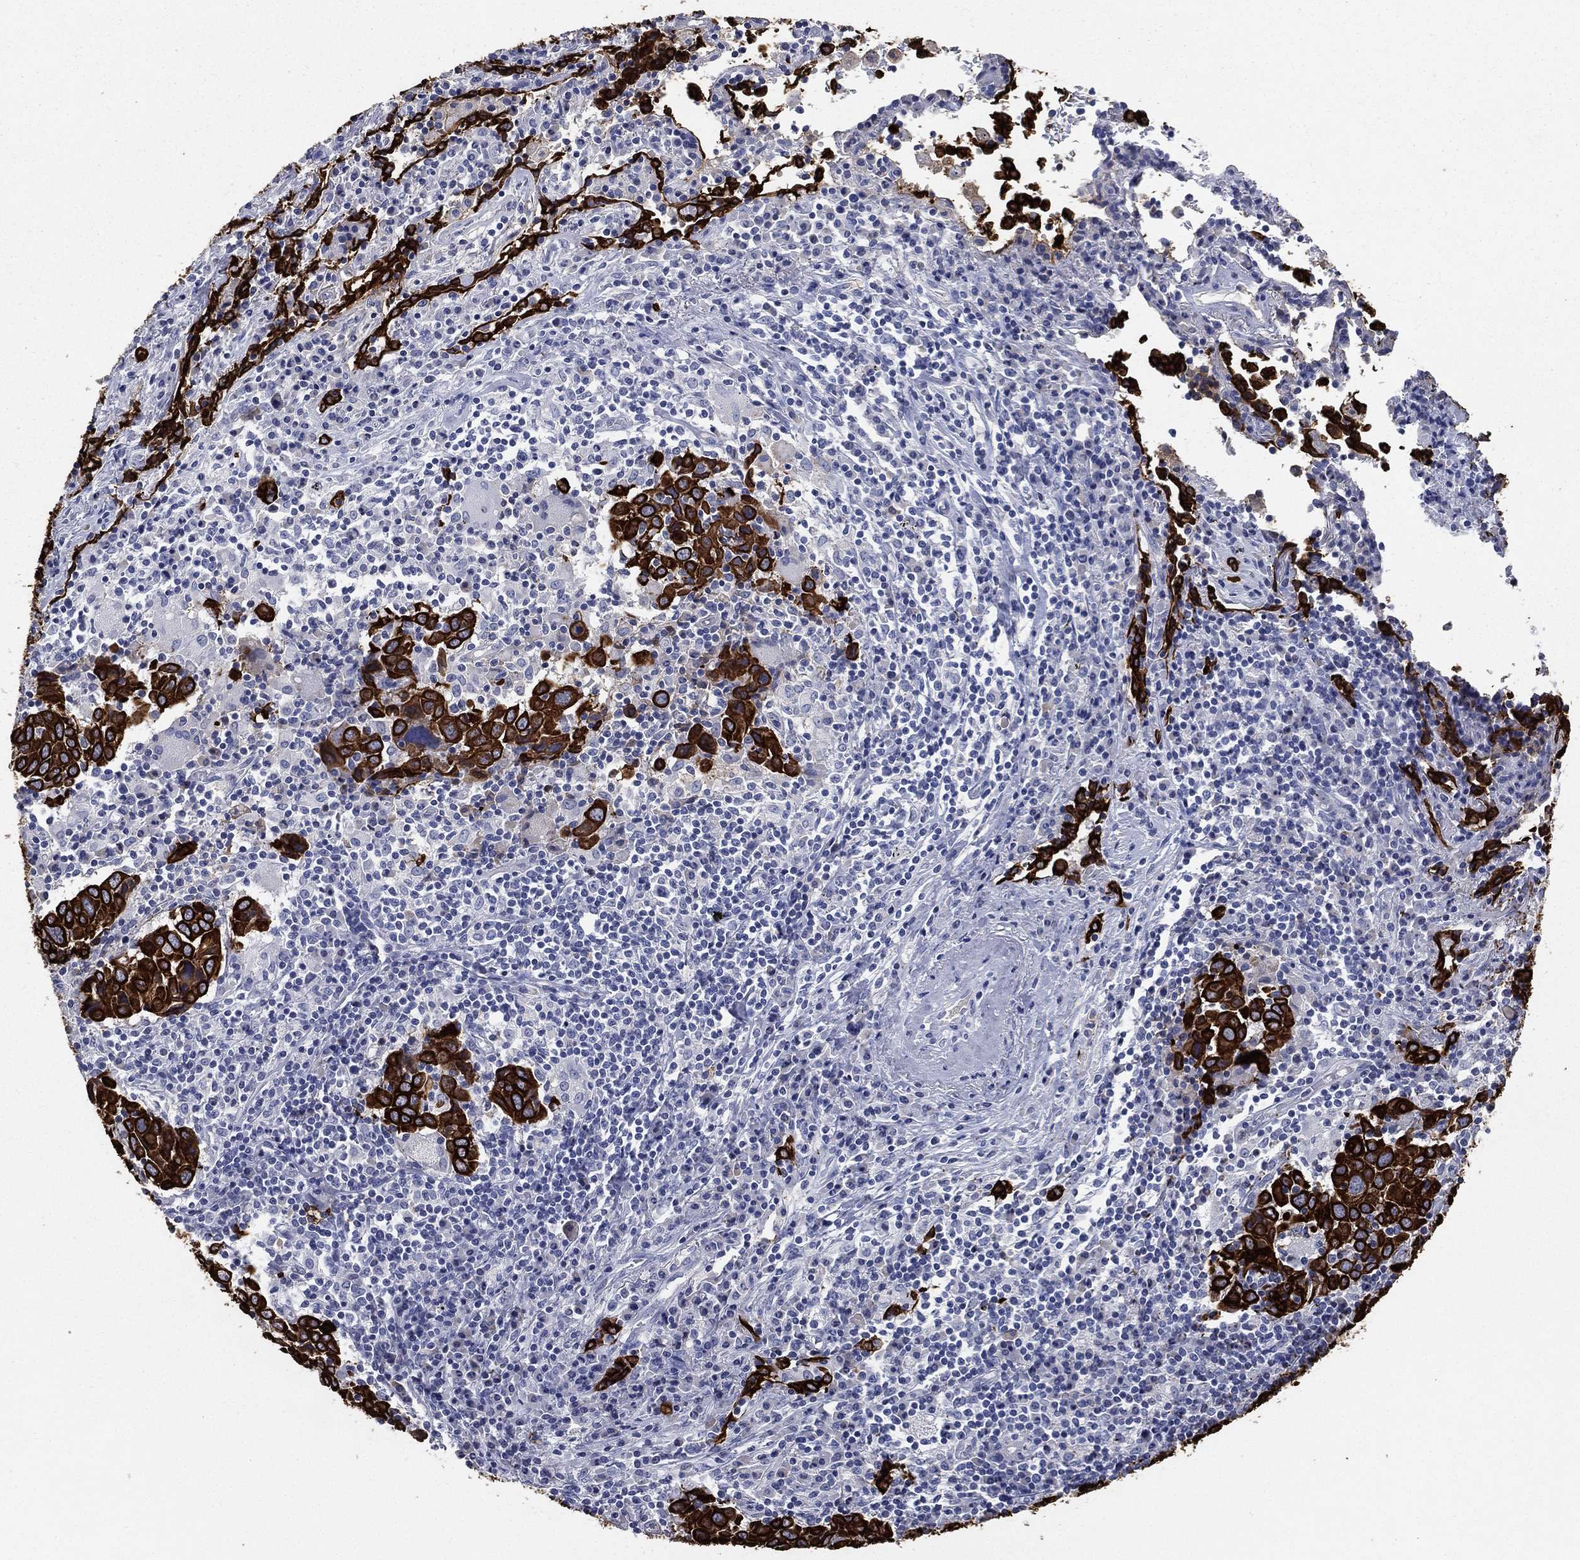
{"staining": {"intensity": "strong", "quantity": ">75%", "location": "cytoplasmic/membranous"}, "tissue": "lung cancer", "cell_type": "Tumor cells", "image_type": "cancer", "snomed": [{"axis": "morphology", "description": "Squamous cell carcinoma, NOS"}, {"axis": "topography", "description": "Lung"}], "caption": "Squamous cell carcinoma (lung) tissue demonstrates strong cytoplasmic/membranous staining in about >75% of tumor cells, visualized by immunohistochemistry.", "gene": "KRT7", "patient": {"sex": "male", "age": 57}}